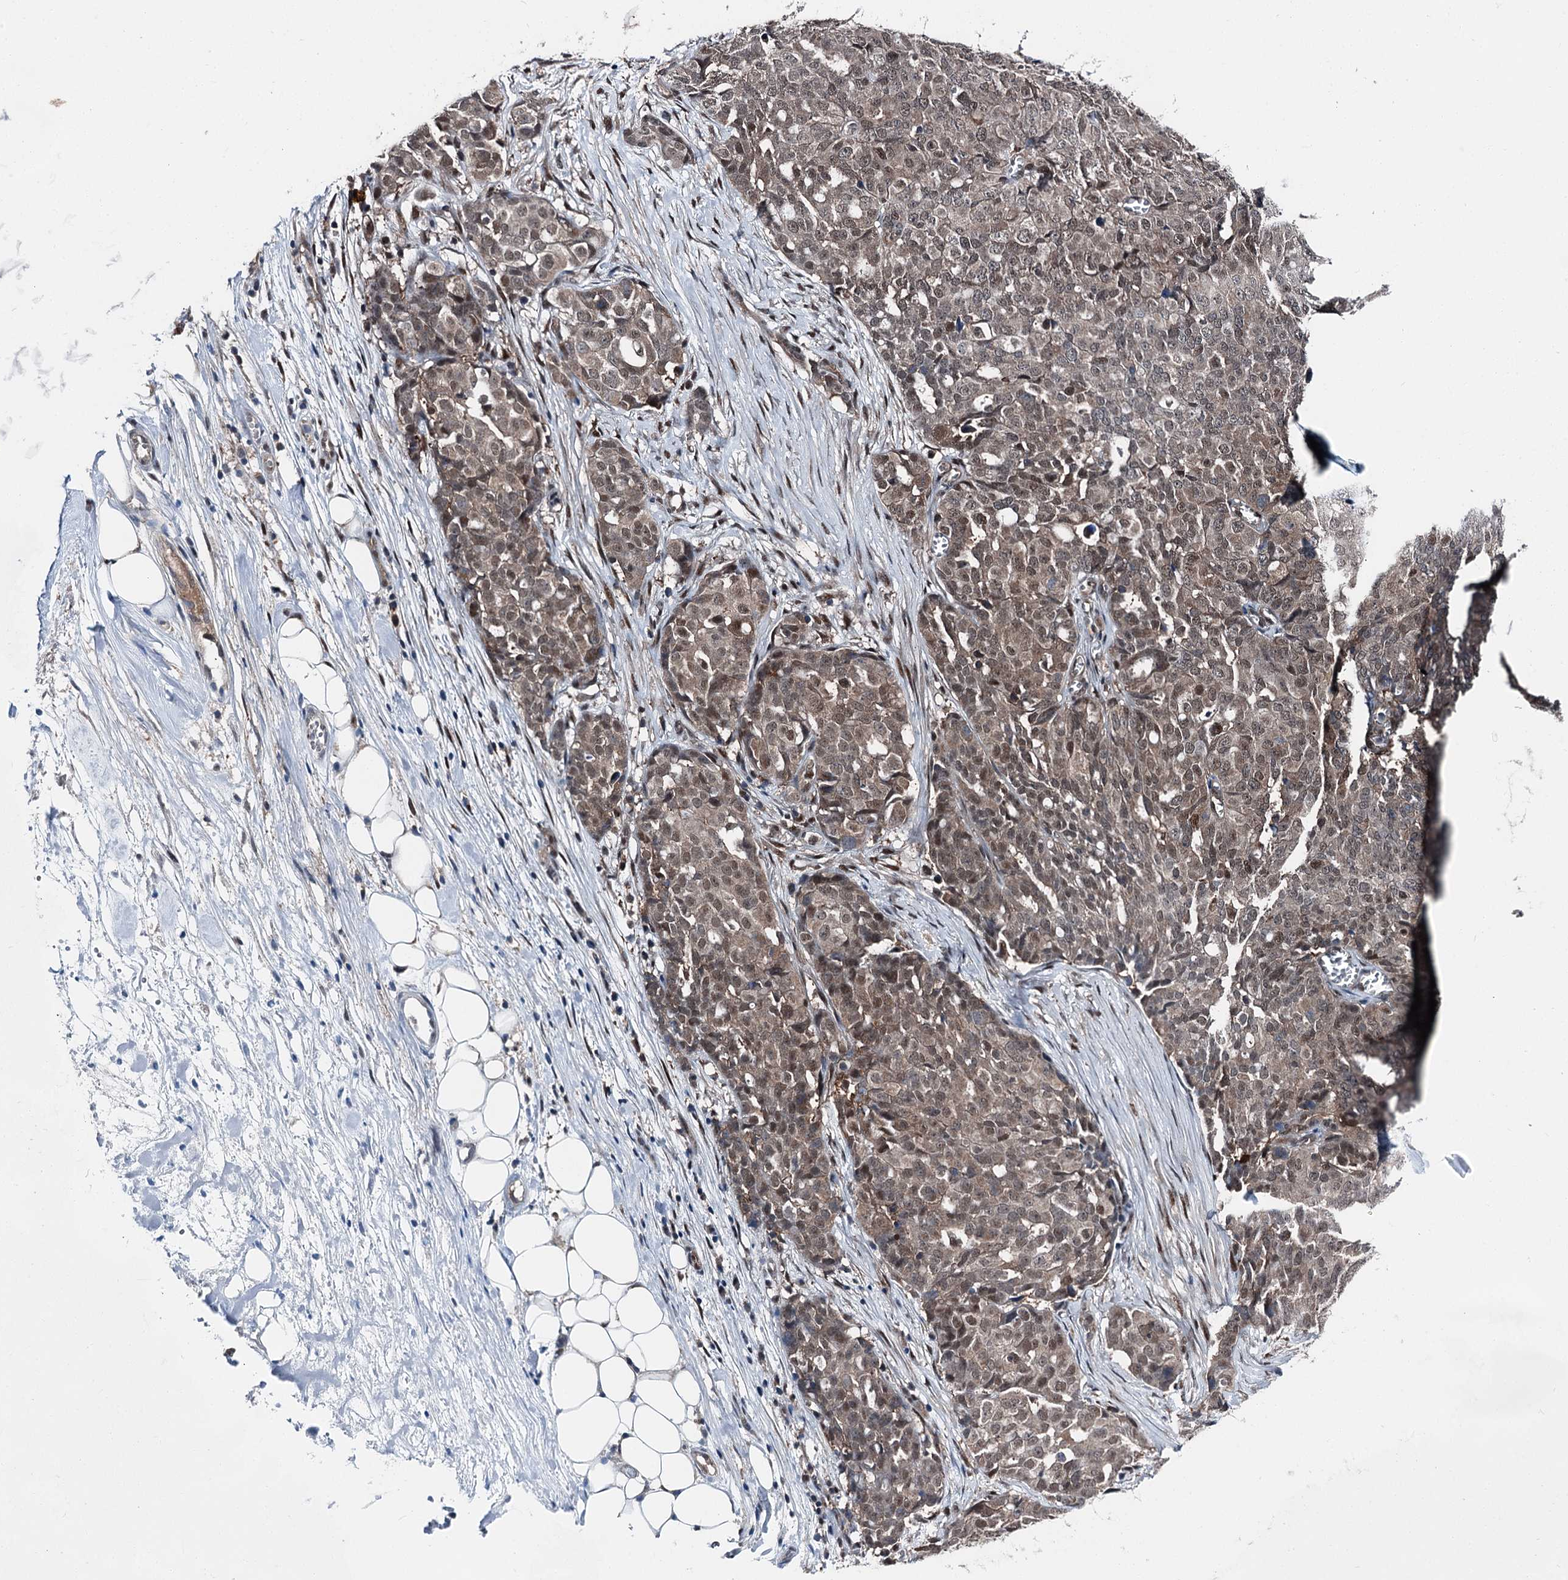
{"staining": {"intensity": "moderate", "quantity": ">75%", "location": "cytoplasmic/membranous,nuclear"}, "tissue": "ovarian cancer", "cell_type": "Tumor cells", "image_type": "cancer", "snomed": [{"axis": "morphology", "description": "Cystadenocarcinoma, serous, NOS"}, {"axis": "topography", "description": "Soft tissue"}, {"axis": "topography", "description": "Ovary"}], "caption": "The image displays immunohistochemical staining of ovarian cancer (serous cystadenocarcinoma). There is moderate cytoplasmic/membranous and nuclear expression is seen in about >75% of tumor cells.", "gene": "PSMD13", "patient": {"sex": "female", "age": 57}}